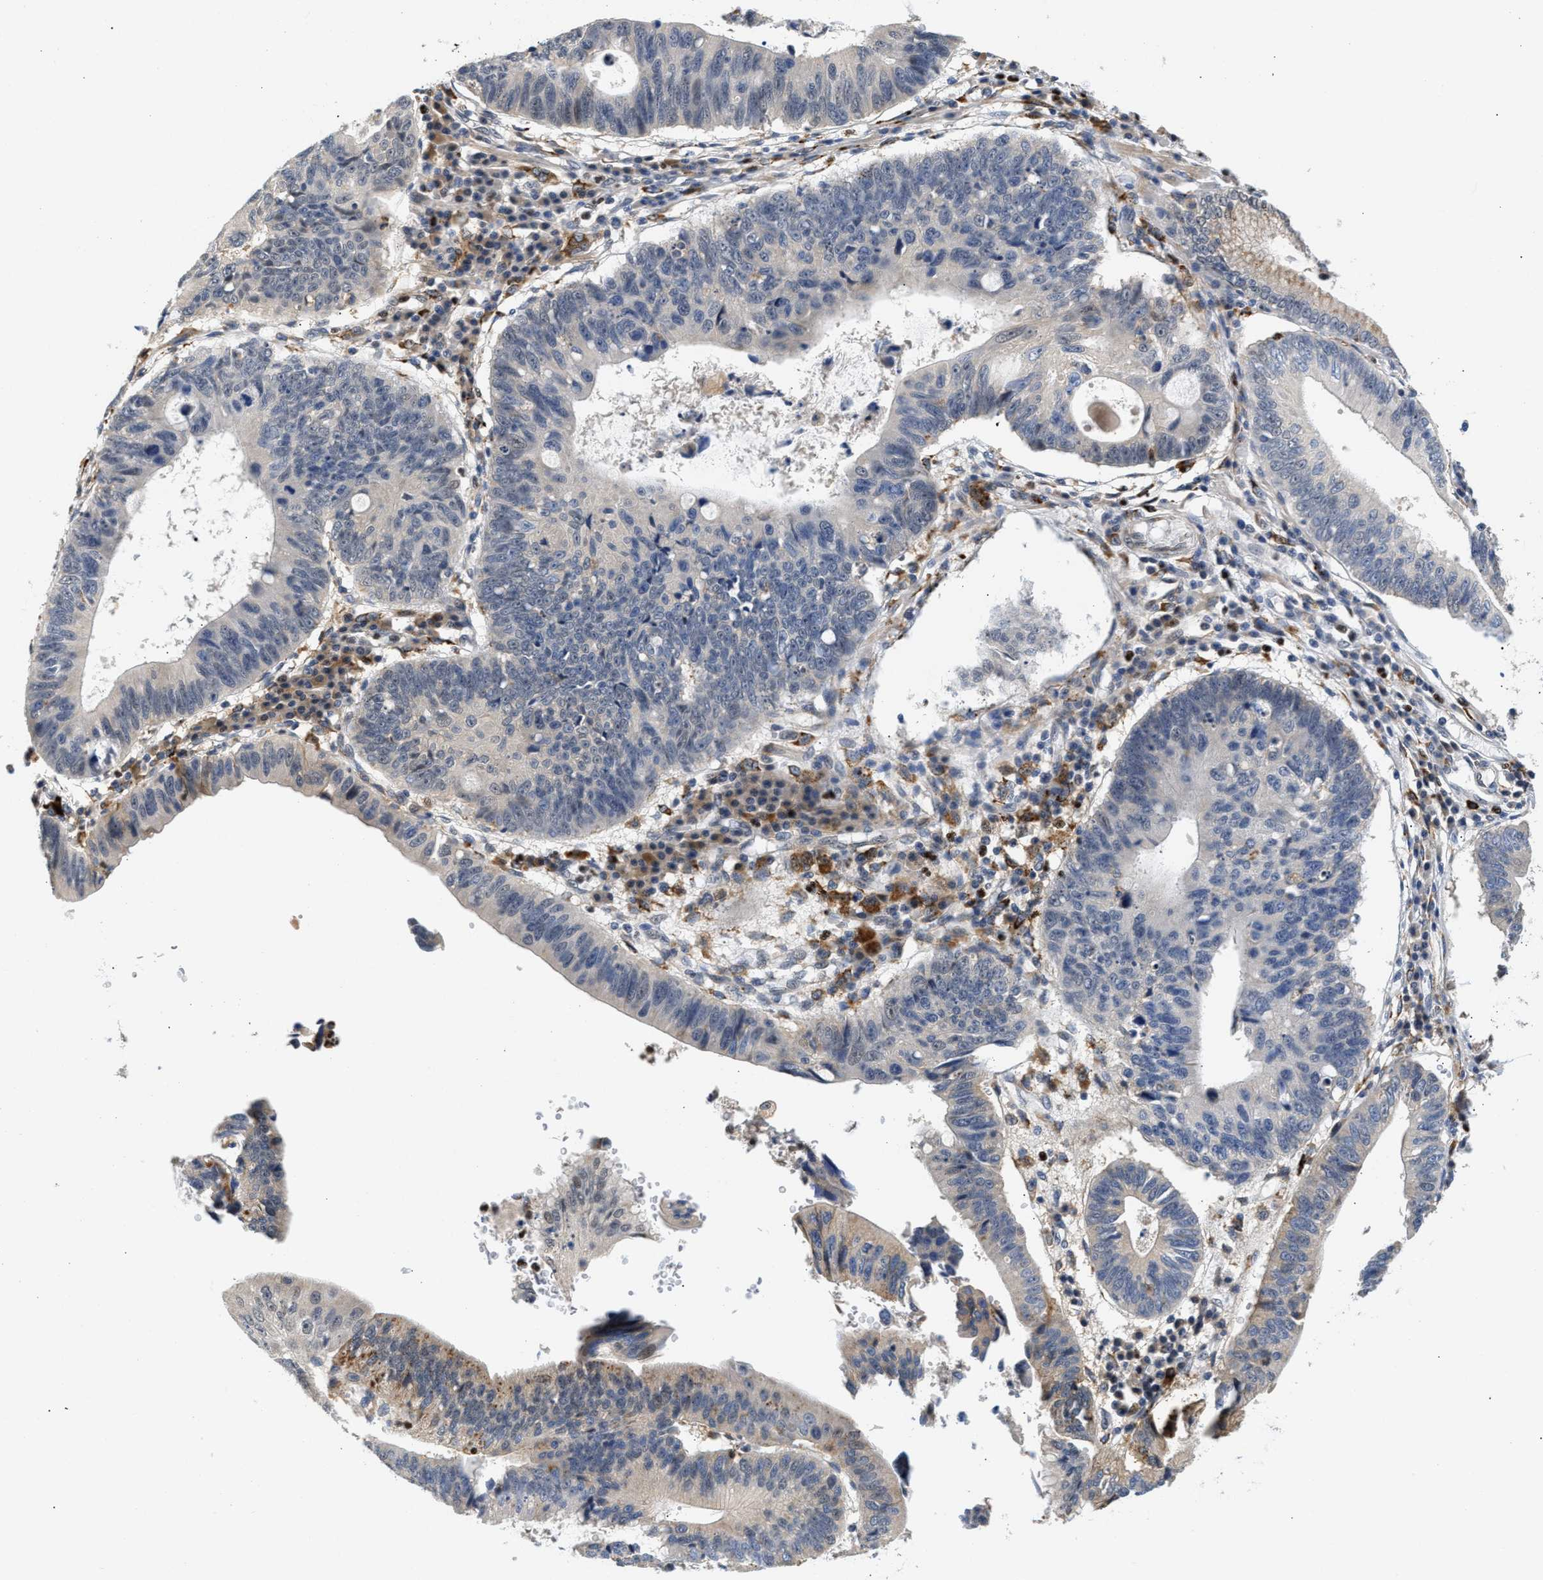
{"staining": {"intensity": "negative", "quantity": "none", "location": "none"}, "tissue": "stomach cancer", "cell_type": "Tumor cells", "image_type": "cancer", "snomed": [{"axis": "morphology", "description": "Adenocarcinoma, NOS"}, {"axis": "topography", "description": "Stomach"}], "caption": "The photomicrograph reveals no staining of tumor cells in stomach cancer (adenocarcinoma). Nuclei are stained in blue.", "gene": "PPM1L", "patient": {"sex": "male", "age": 59}}